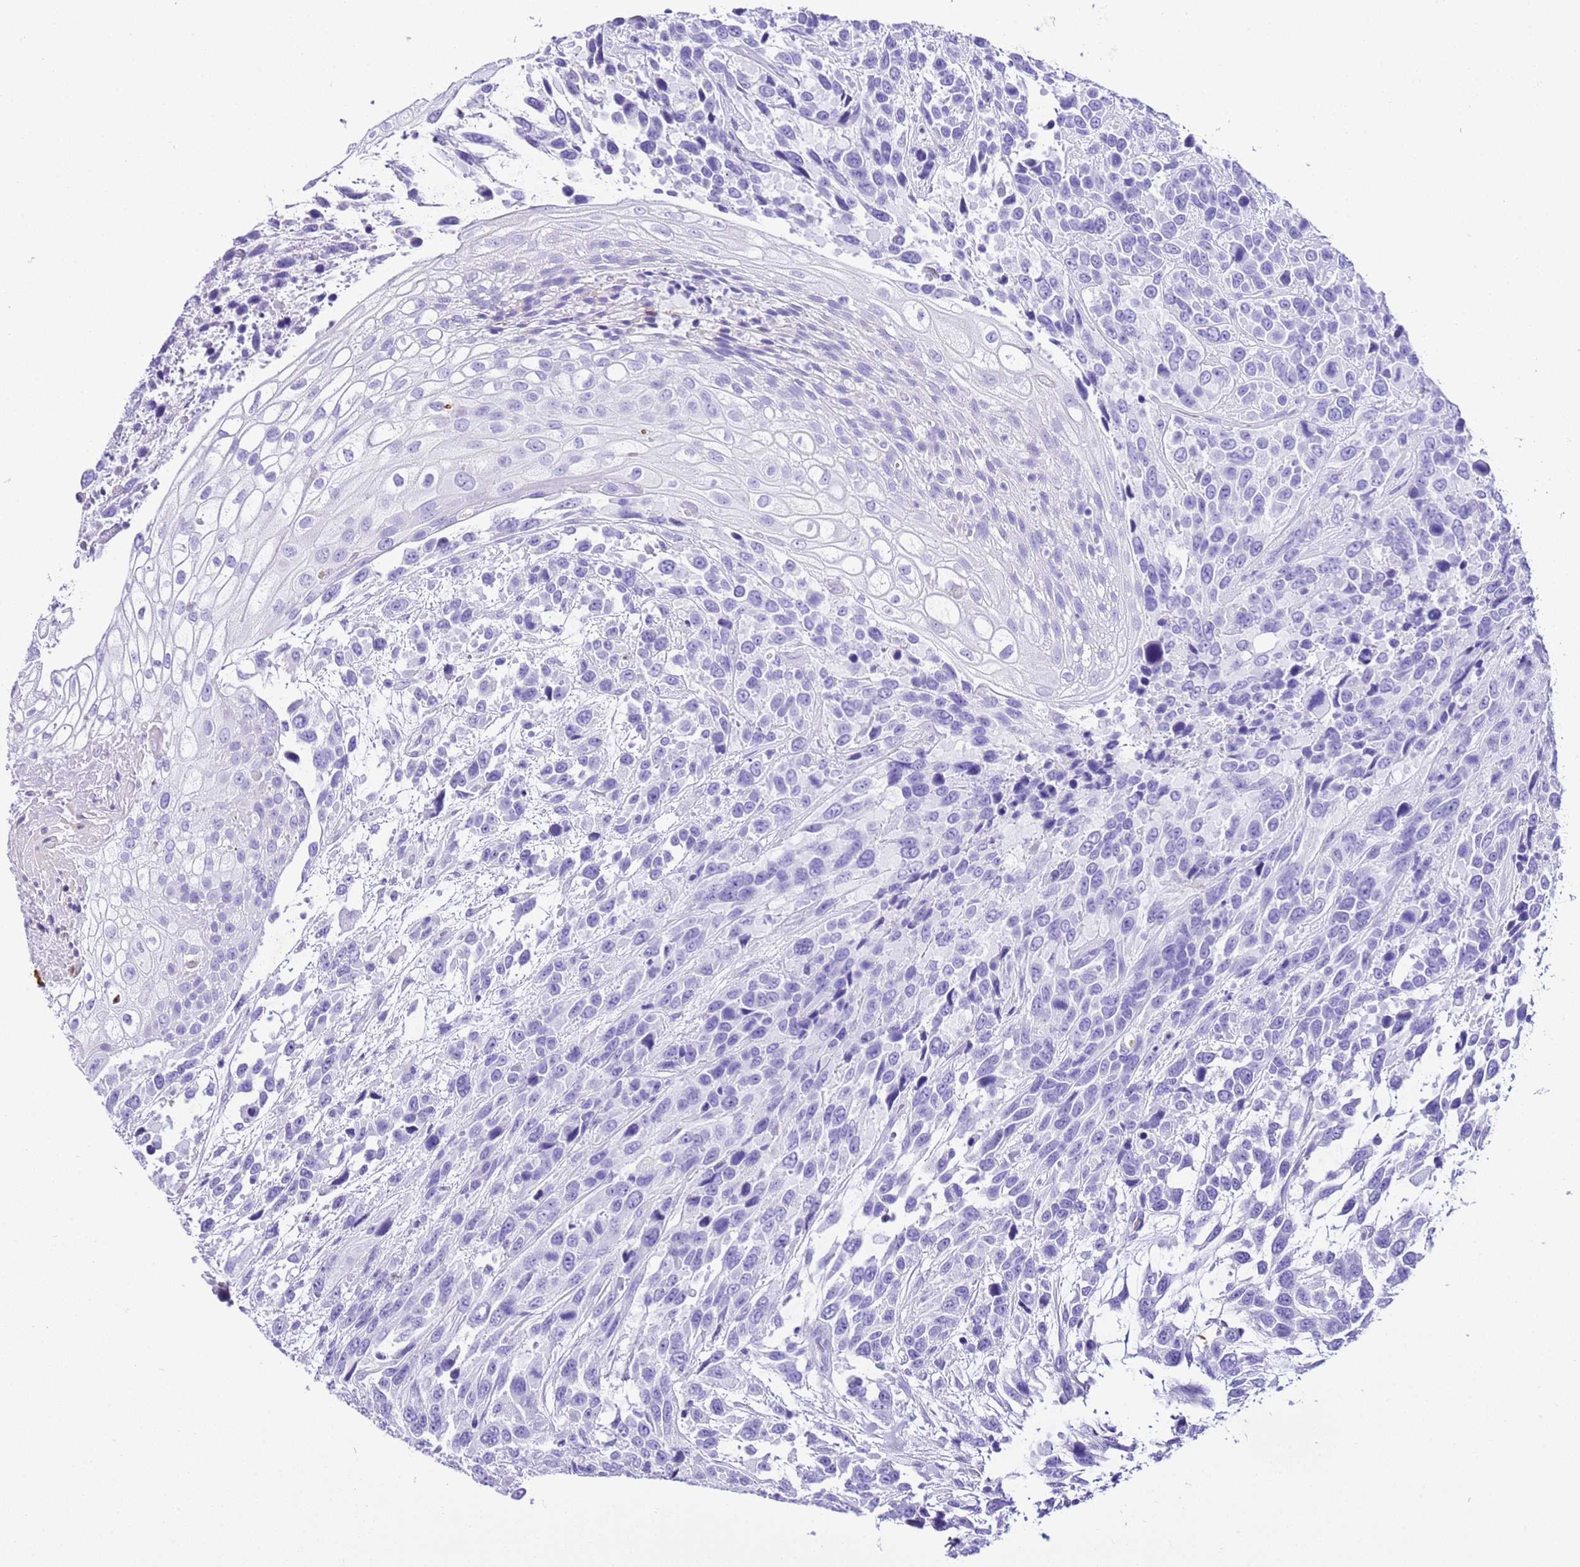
{"staining": {"intensity": "negative", "quantity": "none", "location": "none"}, "tissue": "urothelial cancer", "cell_type": "Tumor cells", "image_type": "cancer", "snomed": [{"axis": "morphology", "description": "Urothelial carcinoma, High grade"}, {"axis": "topography", "description": "Urinary bladder"}], "caption": "IHC photomicrograph of neoplastic tissue: human urothelial carcinoma (high-grade) stained with DAB exhibits no significant protein positivity in tumor cells. Brightfield microscopy of IHC stained with DAB (brown) and hematoxylin (blue), captured at high magnification.", "gene": "KCNC1", "patient": {"sex": "female", "age": 70}}